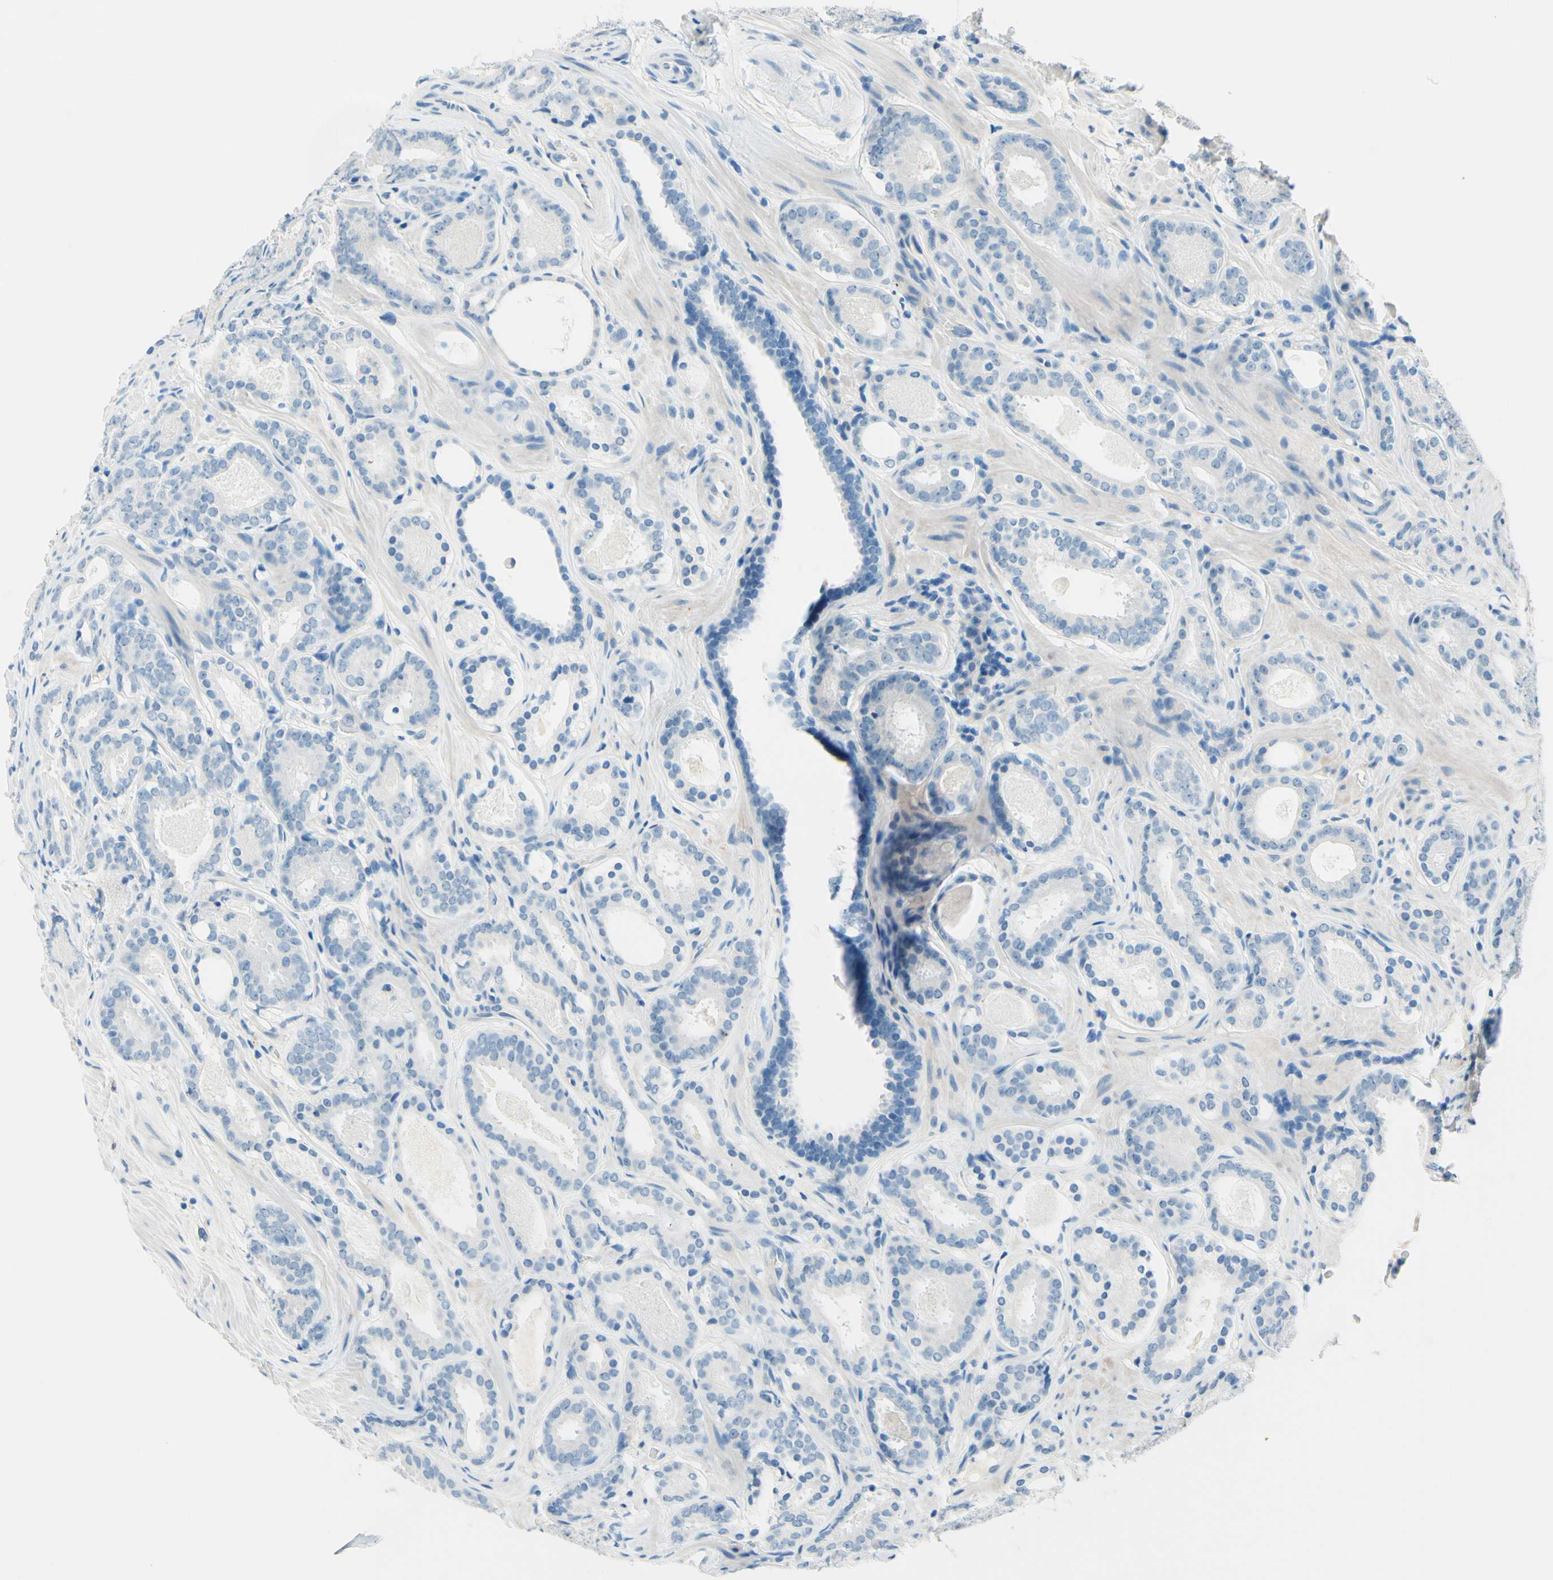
{"staining": {"intensity": "negative", "quantity": "none", "location": "none"}, "tissue": "prostate cancer", "cell_type": "Tumor cells", "image_type": "cancer", "snomed": [{"axis": "morphology", "description": "Adenocarcinoma, Low grade"}, {"axis": "topography", "description": "Prostate"}], "caption": "Prostate low-grade adenocarcinoma was stained to show a protein in brown. There is no significant expression in tumor cells.", "gene": "PASD1", "patient": {"sex": "male", "age": 69}}